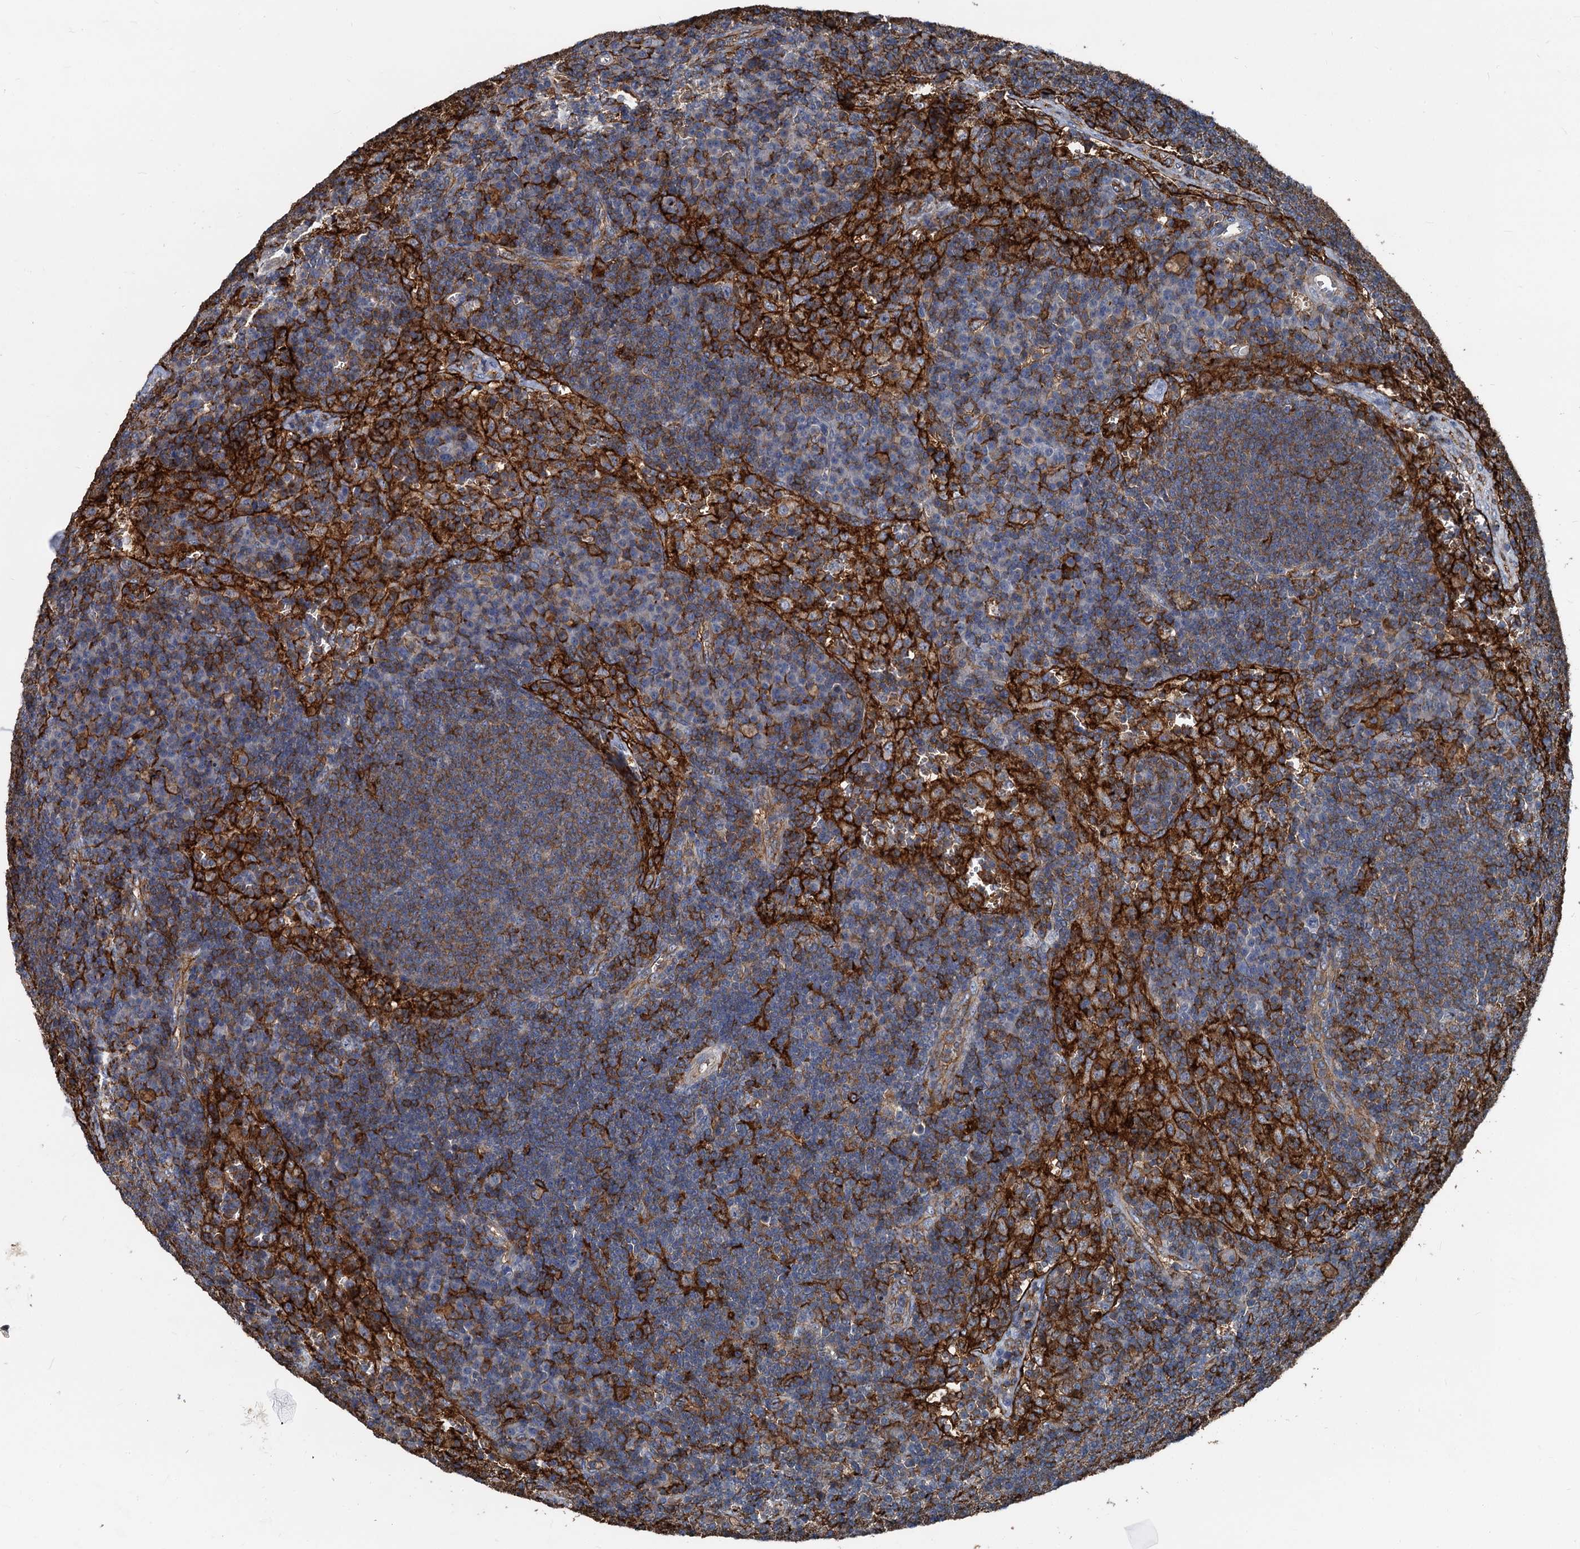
{"staining": {"intensity": "weak", "quantity": "25%-75%", "location": "cytoplasmic/membranous"}, "tissue": "lymph node", "cell_type": "Germinal center cells", "image_type": "normal", "snomed": [{"axis": "morphology", "description": "Normal tissue, NOS"}, {"axis": "topography", "description": "Lymph node"}], "caption": "IHC (DAB (3,3'-diaminobenzidine)) staining of normal lymph node reveals weak cytoplasmic/membranous protein expression in approximately 25%-75% of germinal center cells. Using DAB (3,3'-diaminobenzidine) (brown) and hematoxylin (blue) stains, captured at high magnification using brightfield microscopy.", "gene": "PLEKHO2", "patient": {"sex": "female", "age": 70}}